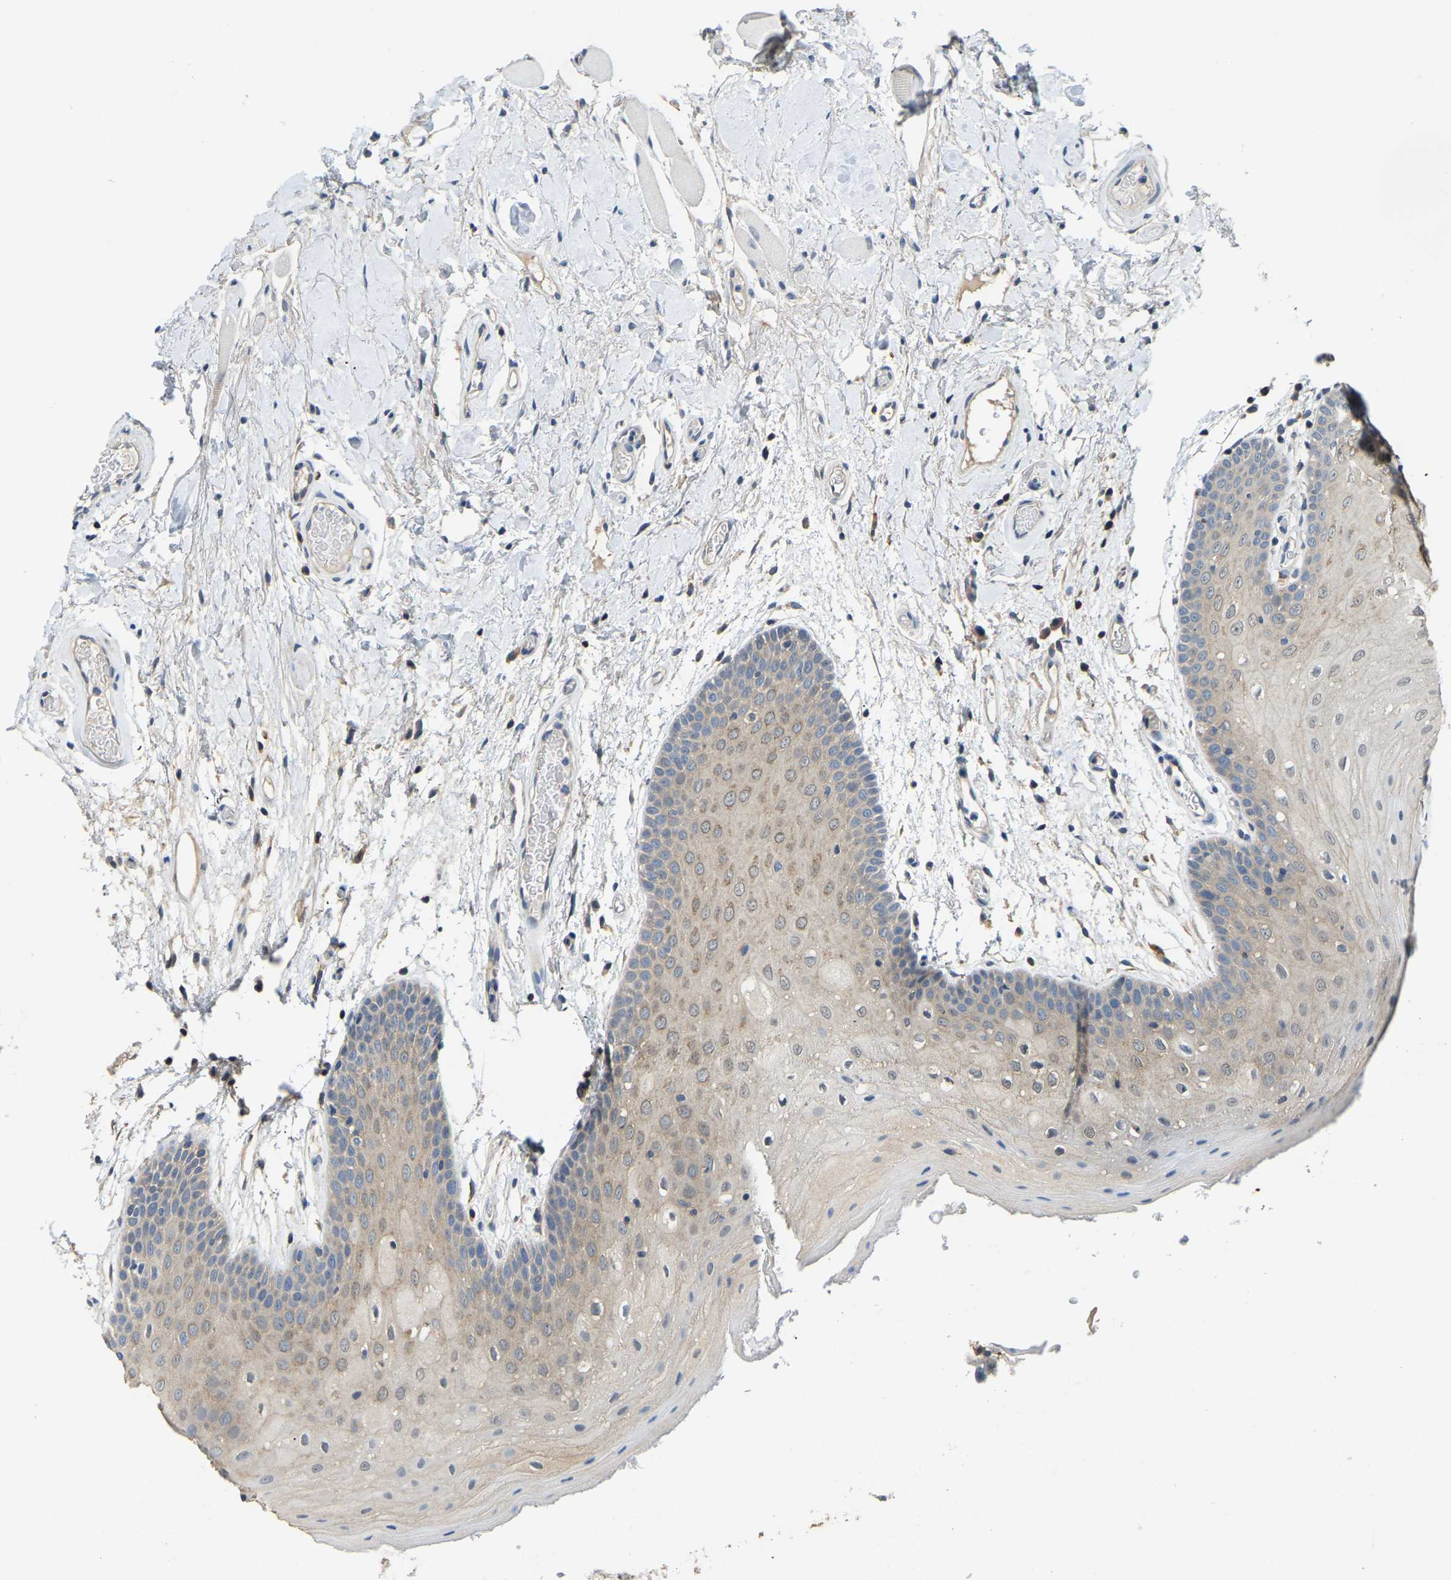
{"staining": {"intensity": "moderate", "quantity": ">75%", "location": "cytoplasmic/membranous"}, "tissue": "oral mucosa", "cell_type": "Squamous epithelial cells", "image_type": "normal", "snomed": [{"axis": "morphology", "description": "Normal tissue, NOS"}, {"axis": "morphology", "description": "Squamous cell carcinoma, NOS"}, {"axis": "topography", "description": "Oral tissue"}, {"axis": "topography", "description": "Head-Neck"}], "caption": "Oral mucosa stained with immunohistochemistry (IHC) shows moderate cytoplasmic/membranous staining in about >75% of squamous epithelial cells.", "gene": "AHNAK", "patient": {"sex": "male", "age": 71}}